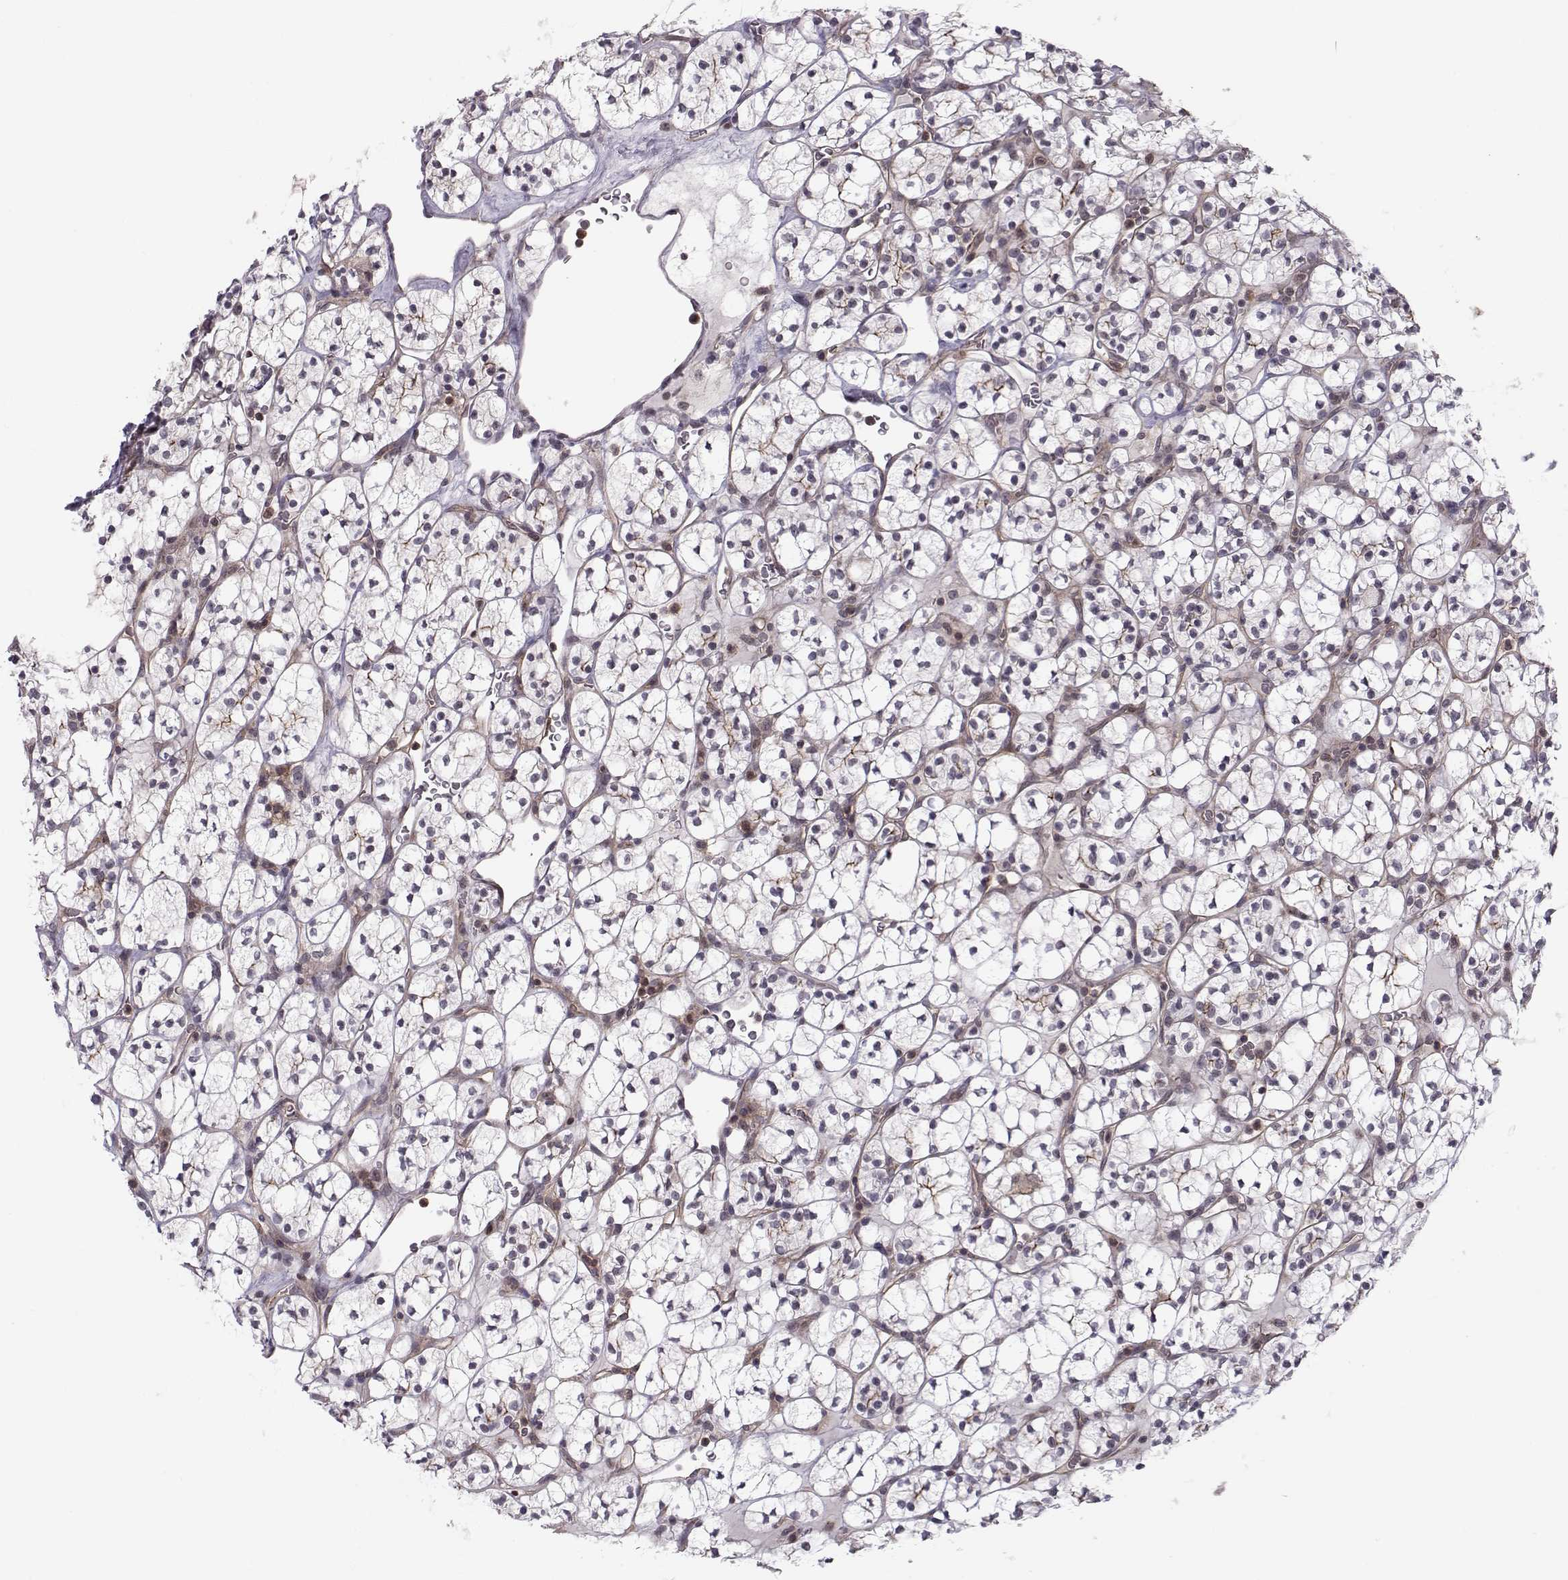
{"staining": {"intensity": "moderate", "quantity": "<25%", "location": "cytoplasmic/membranous"}, "tissue": "renal cancer", "cell_type": "Tumor cells", "image_type": "cancer", "snomed": [{"axis": "morphology", "description": "Adenocarcinoma, NOS"}, {"axis": "topography", "description": "Kidney"}], "caption": "High-power microscopy captured an immunohistochemistry (IHC) micrograph of renal cancer, revealing moderate cytoplasmic/membranous expression in about <25% of tumor cells.", "gene": "KIF13B", "patient": {"sex": "female", "age": 89}}